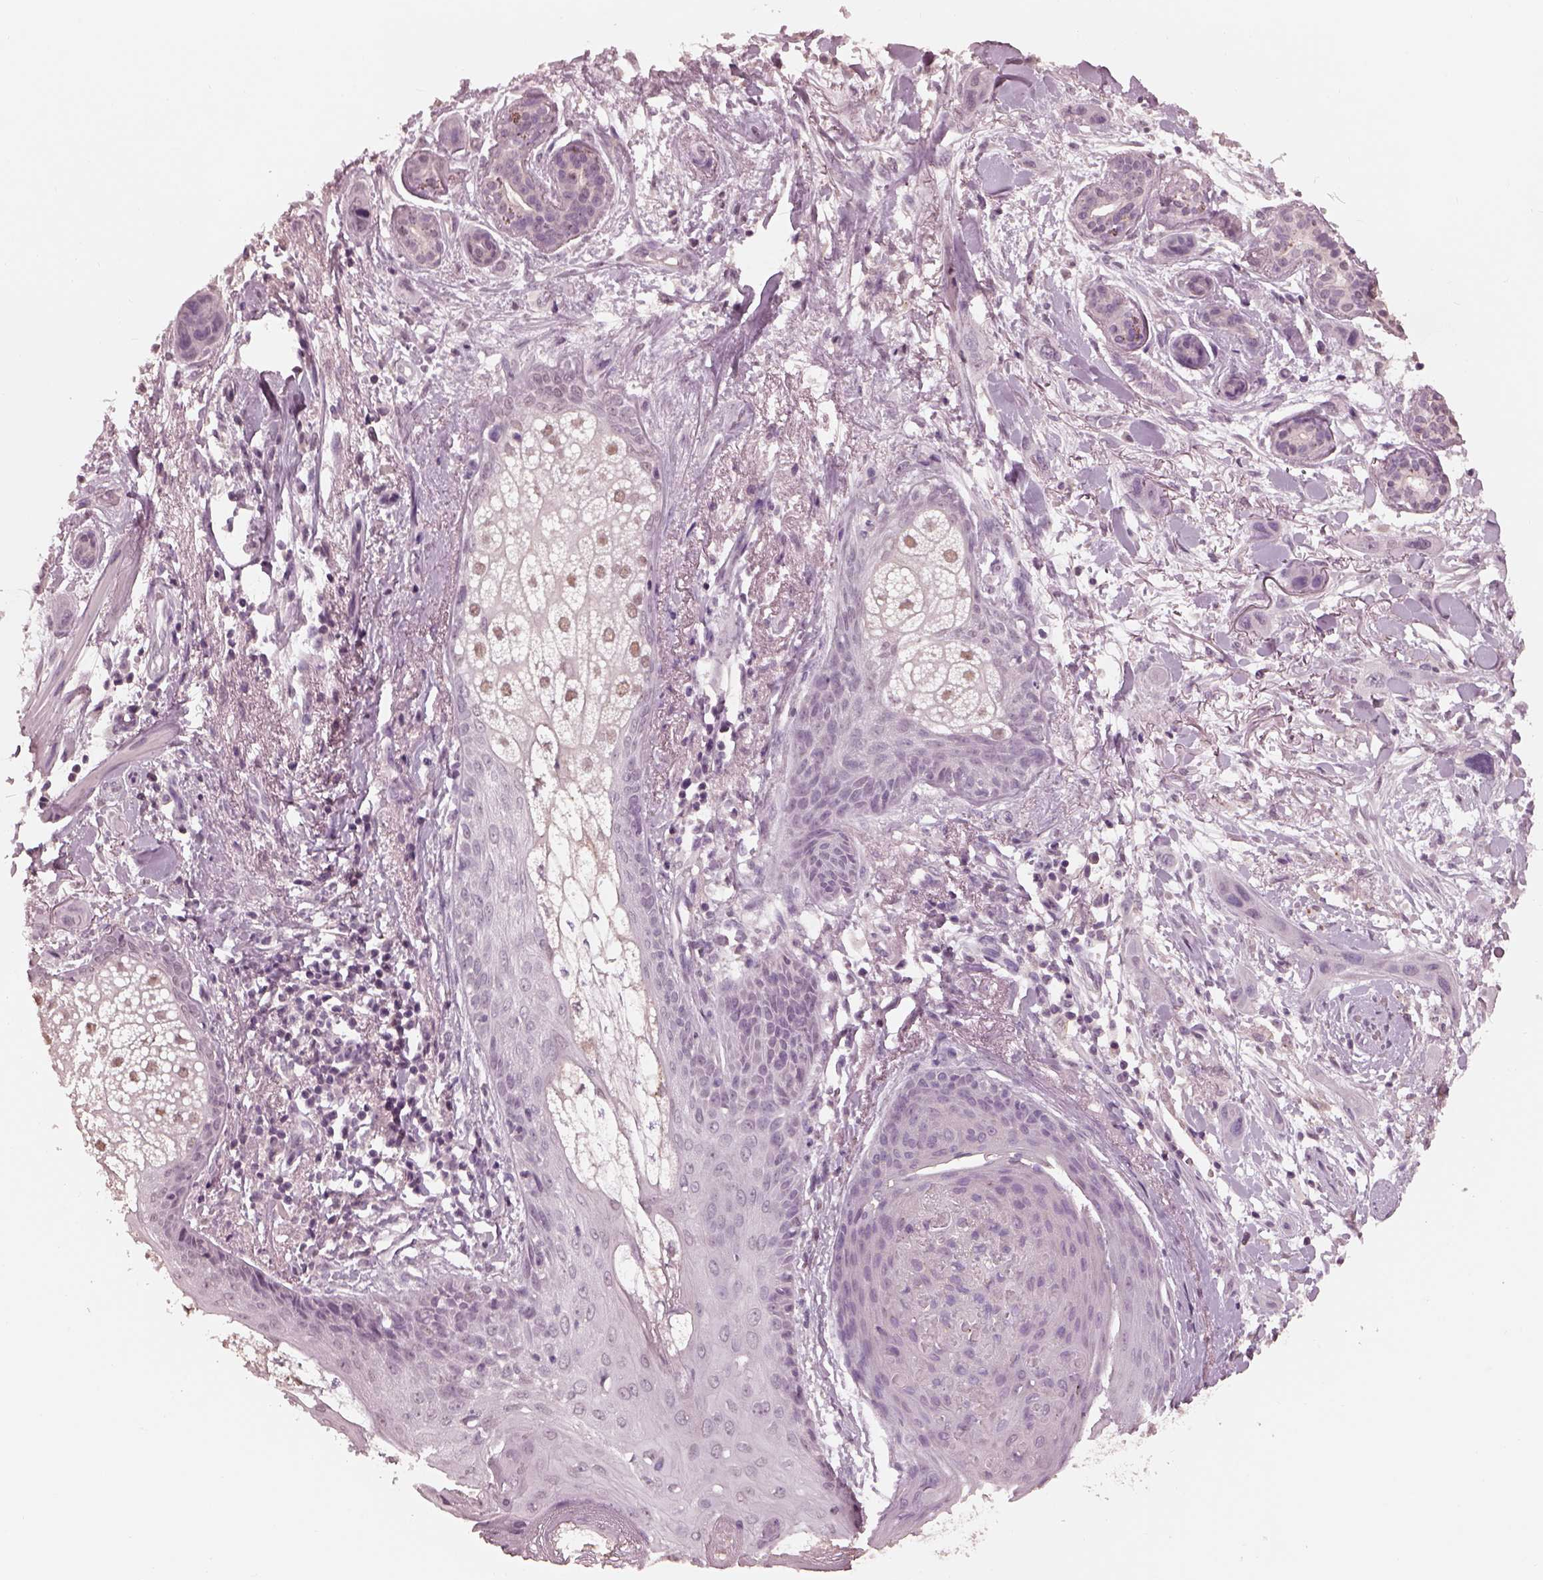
{"staining": {"intensity": "negative", "quantity": "none", "location": "none"}, "tissue": "skin cancer", "cell_type": "Tumor cells", "image_type": "cancer", "snomed": [{"axis": "morphology", "description": "Squamous cell carcinoma, NOS"}, {"axis": "topography", "description": "Skin"}], "caption": "An image of skin cancer (squamous cell carcinoma) stained for a protein exhibits no brown staining in tumor cells.", "gene": "TSKS", "patient": {"sex": "male", "age": 79}}